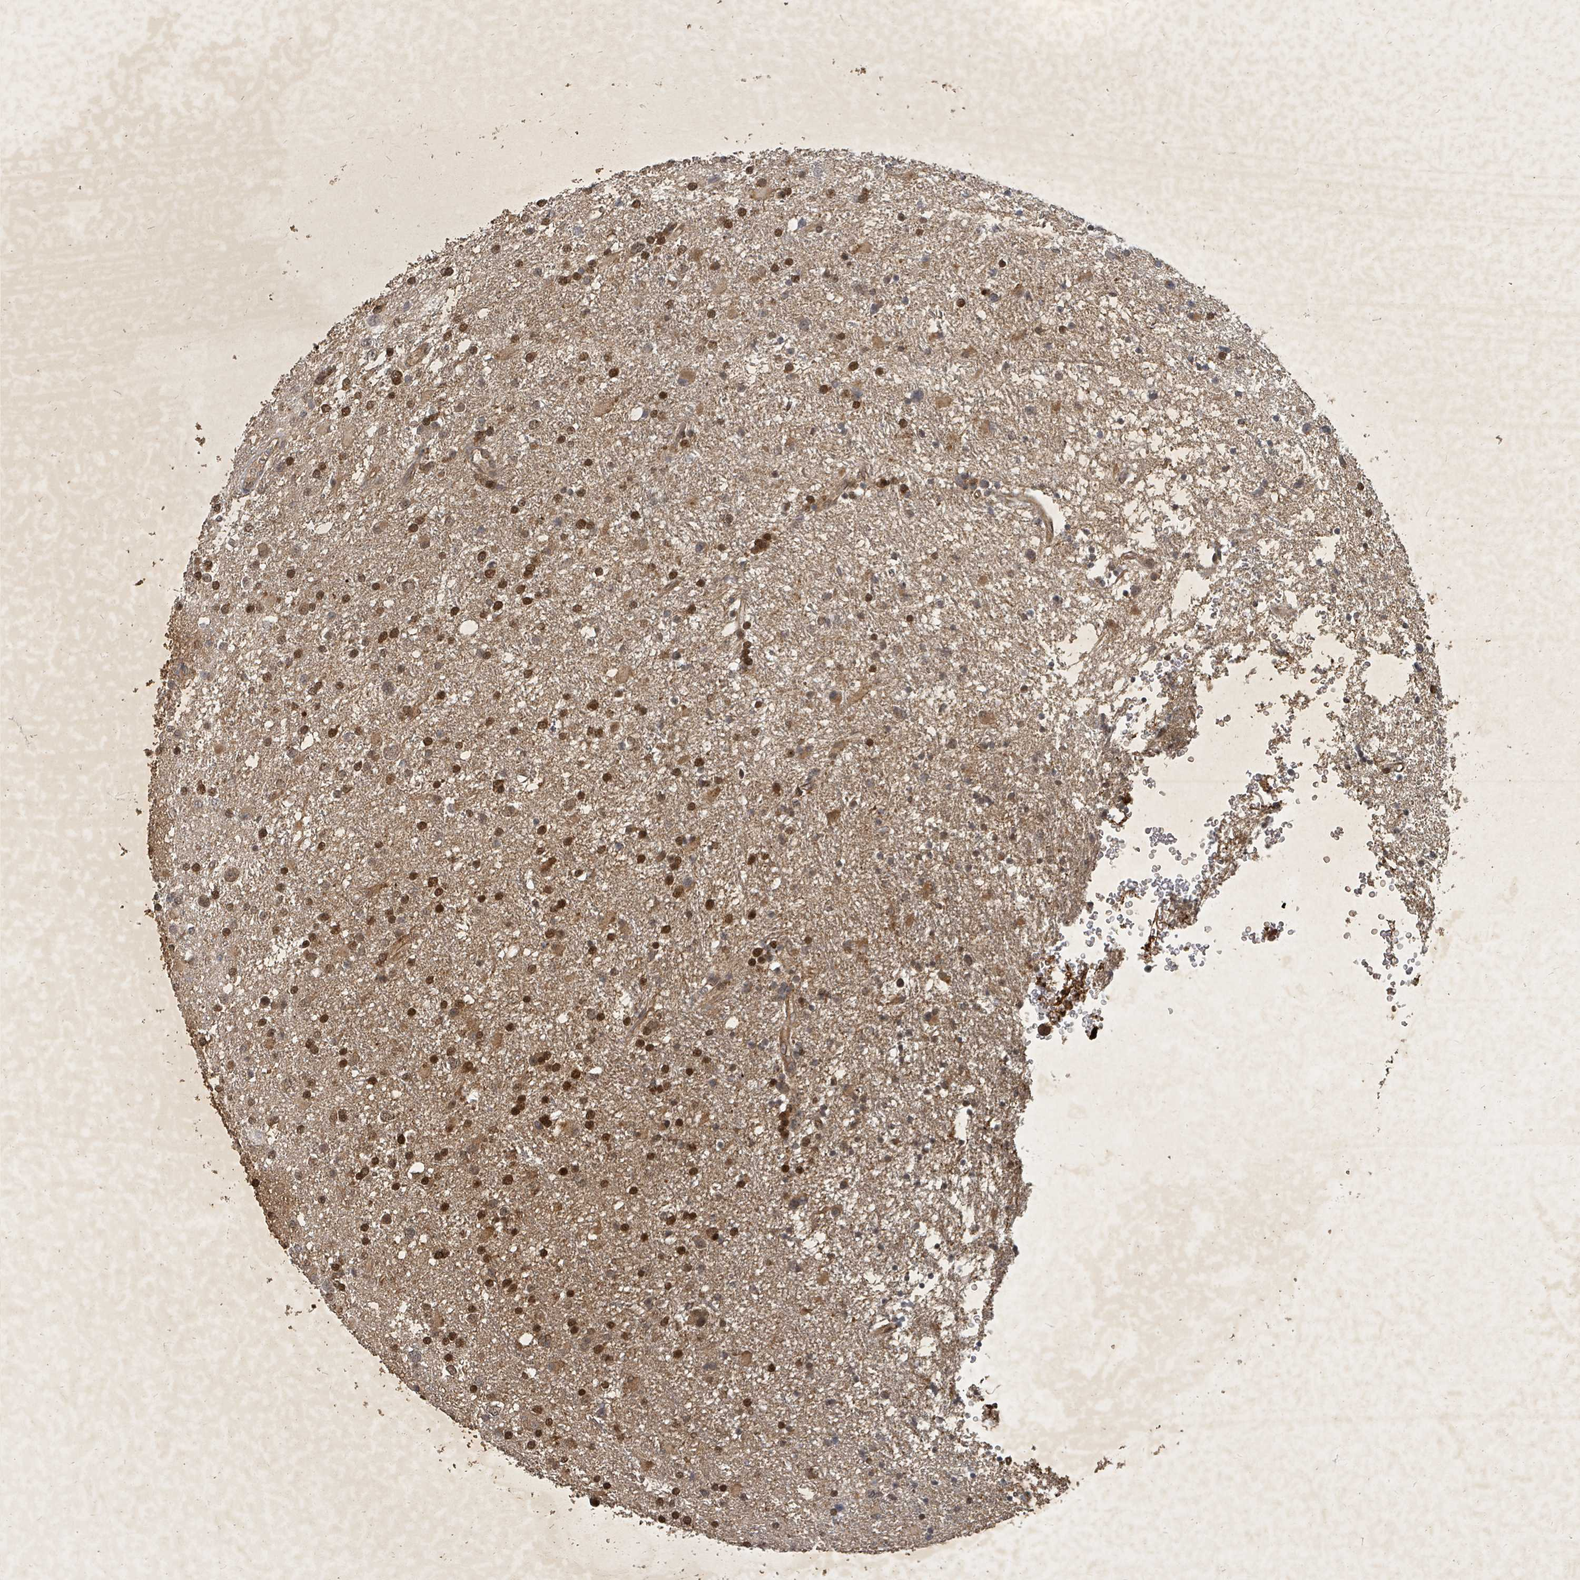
{"staining": {"intensity": "strong", "quantity": "25%-75%", "location": "cytoplasmic/membranous,nuclear"}, "tissue": "glioma", "cell_type": "Tumor cells", "image_type": "cancer", "snomed": [{"axis": "morphology", "description": "Glioma, malignant, Low grade"}, {"axis": "topography", "description": "Brain"}], "caption": "About 25%-75% of tumor cells in malignant low-grade glioma demonstrate strong cytoplasmic/membranous and nuclear protein expression as visualized by brown immunohistochemical staining.", "gene": "KDM4E", "patient": {"sex": "female", "age": 32}}